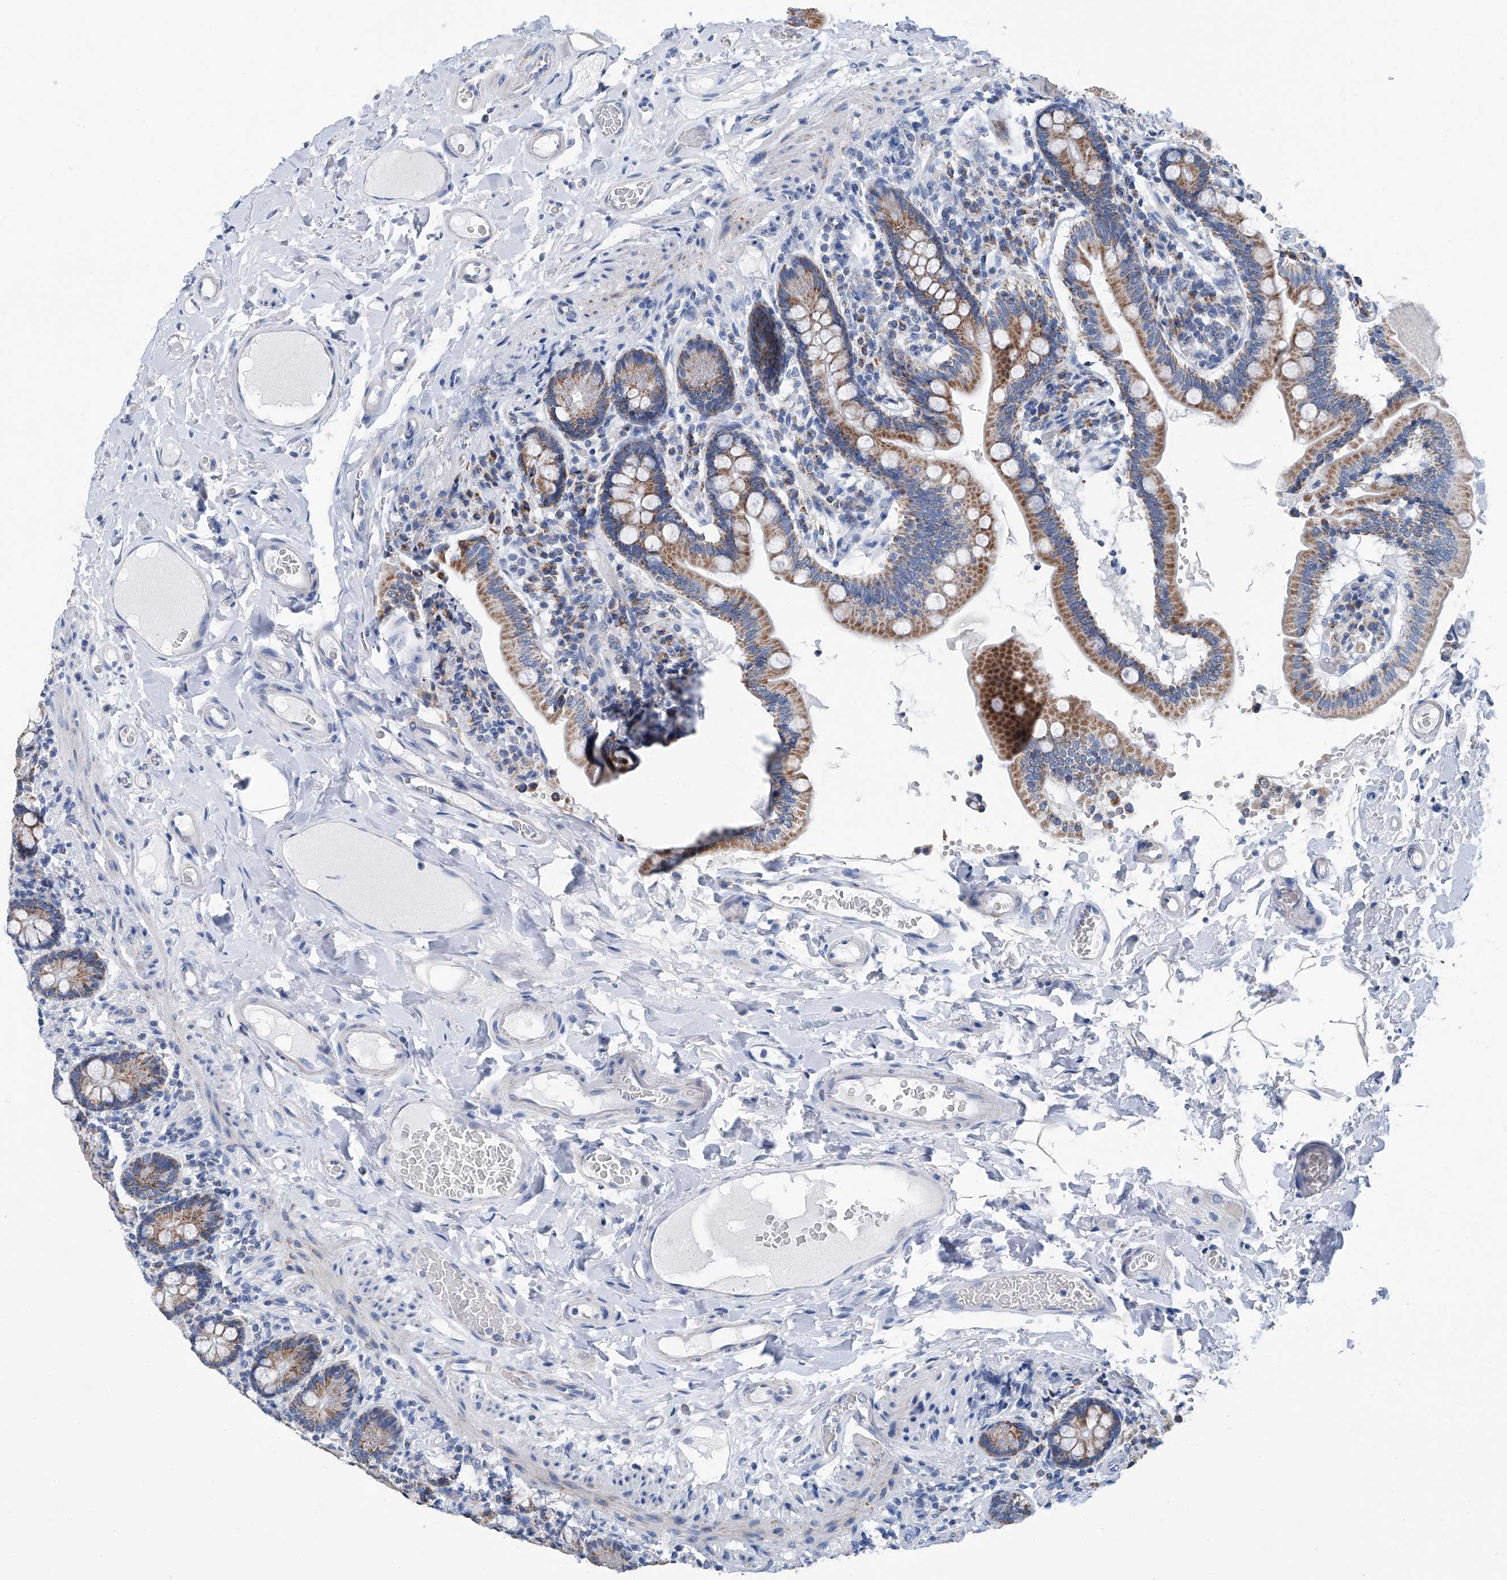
{"staining": {"intensity": "moderate", "quantity": ">75%", "location": "cytoplasmic/membranous"}, "tissue": "small intestine", "cell_type": "Glandular cells", "image_type": "normal", "snomed": [{"axis": "morphology", "description": "Normal tissue, NOS"}, {"axis": "topography", "description": "Small intestine"}], "caption": "Approximately >75% of glandular cells in unremarkable small intestine show moderate cytoplasmic/membranous protein positivity as visualized by brown immunohistochemical staining.", "gene": "MT", "patient": {"sex": "female", "age": 64}}